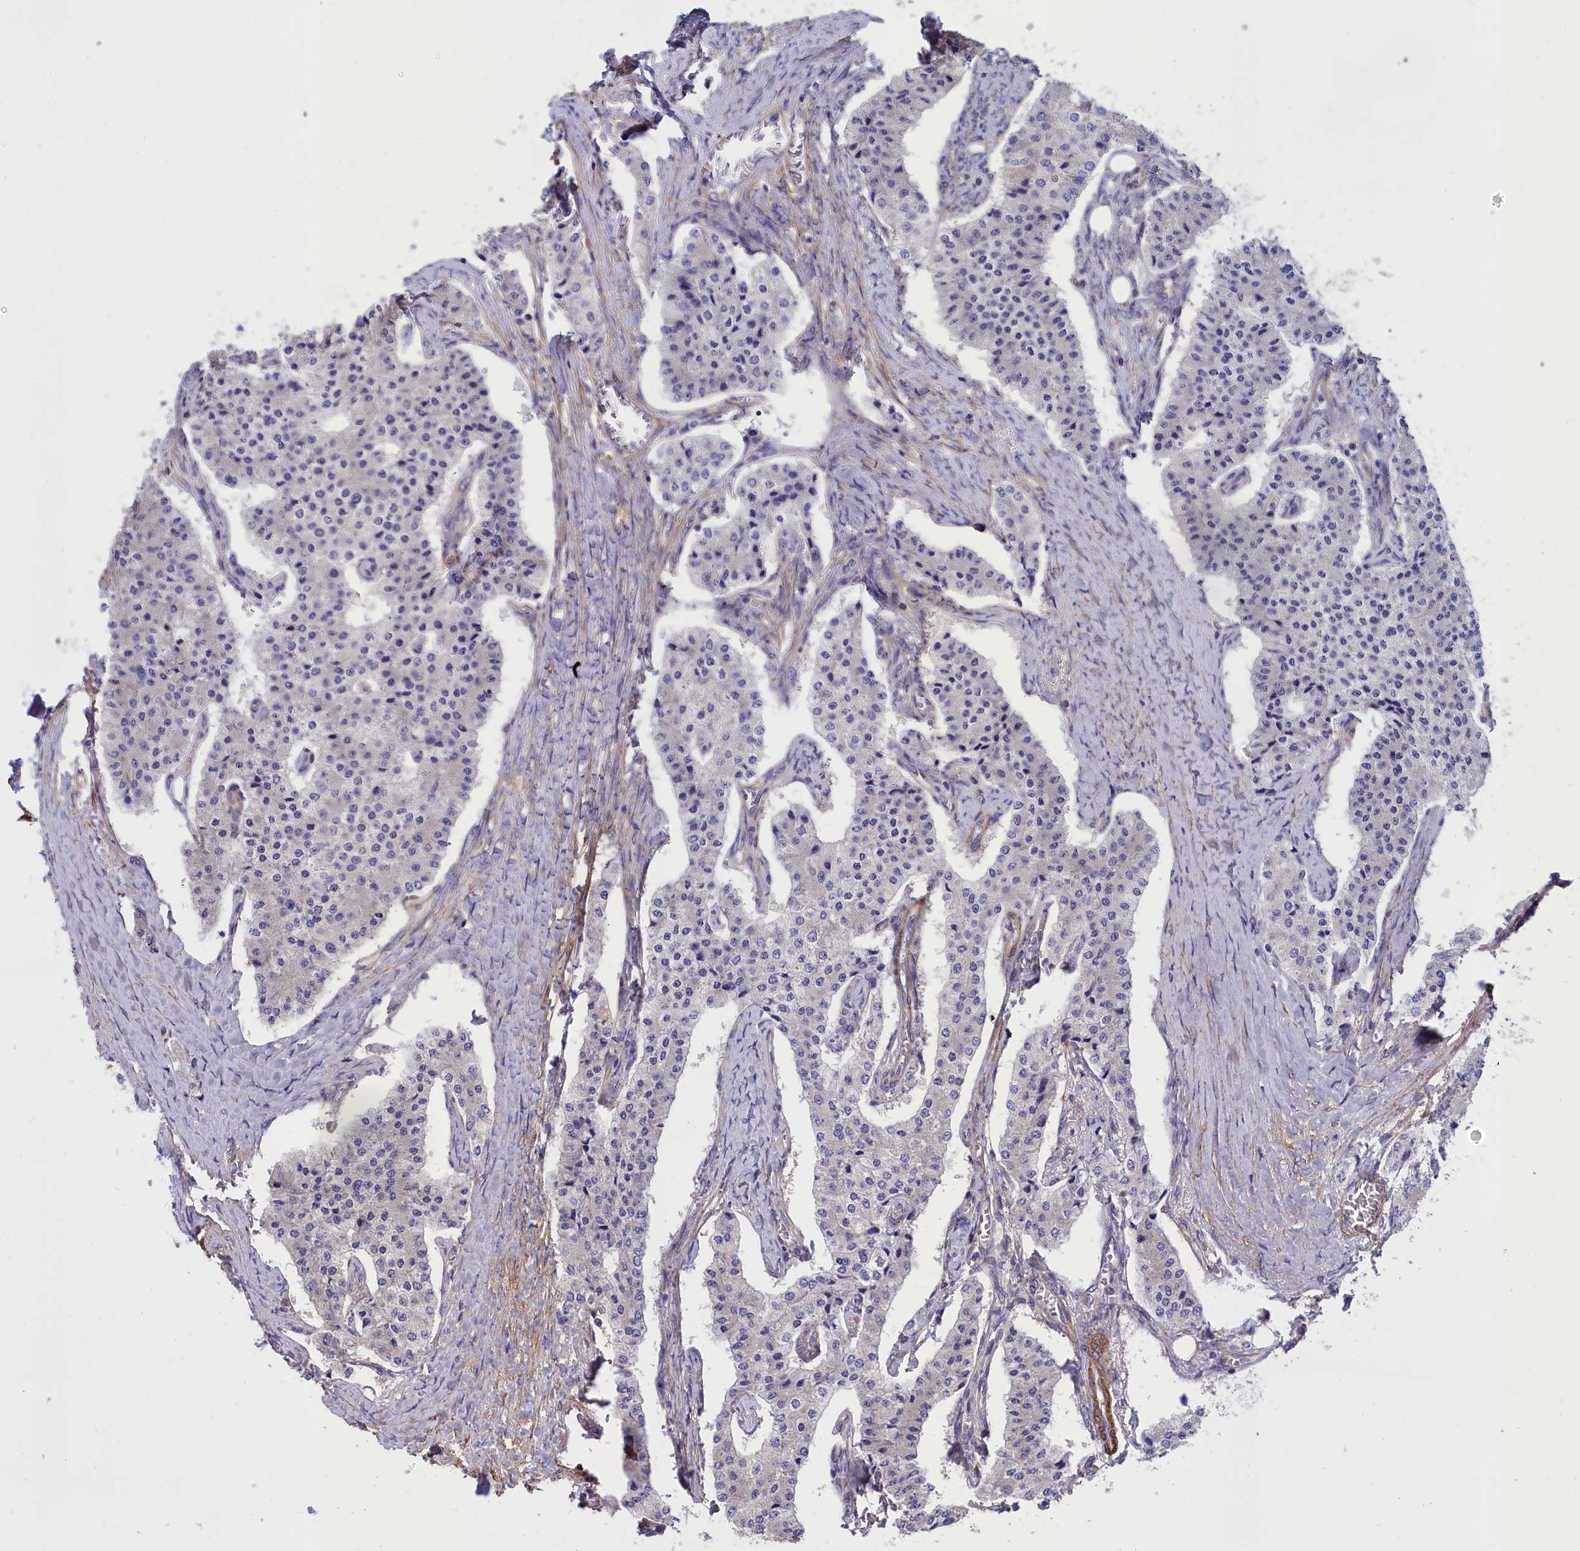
{"staining": {"intensity": "negative", "quantity": "none", "location": "none"}, "tissue": "carcinoid", "cell_type": "Tumor cells", "image_type": "cancer", "snomed": [{"axis": "morphology", "description": "Carcinoid, malignant, NOS"}, {"axis": "topography", "description": "Colon"}], "caption": "IHC of human carcinoid demonstrates no expression in tumor cells. The staining is performed using DAB (3,3'-diaminobenzidine) brown chromogen with nuclei counter-stained in using hematoxylin.", "gene": "AMDHD2", "patient": {"sex": "female", "age": 52}}